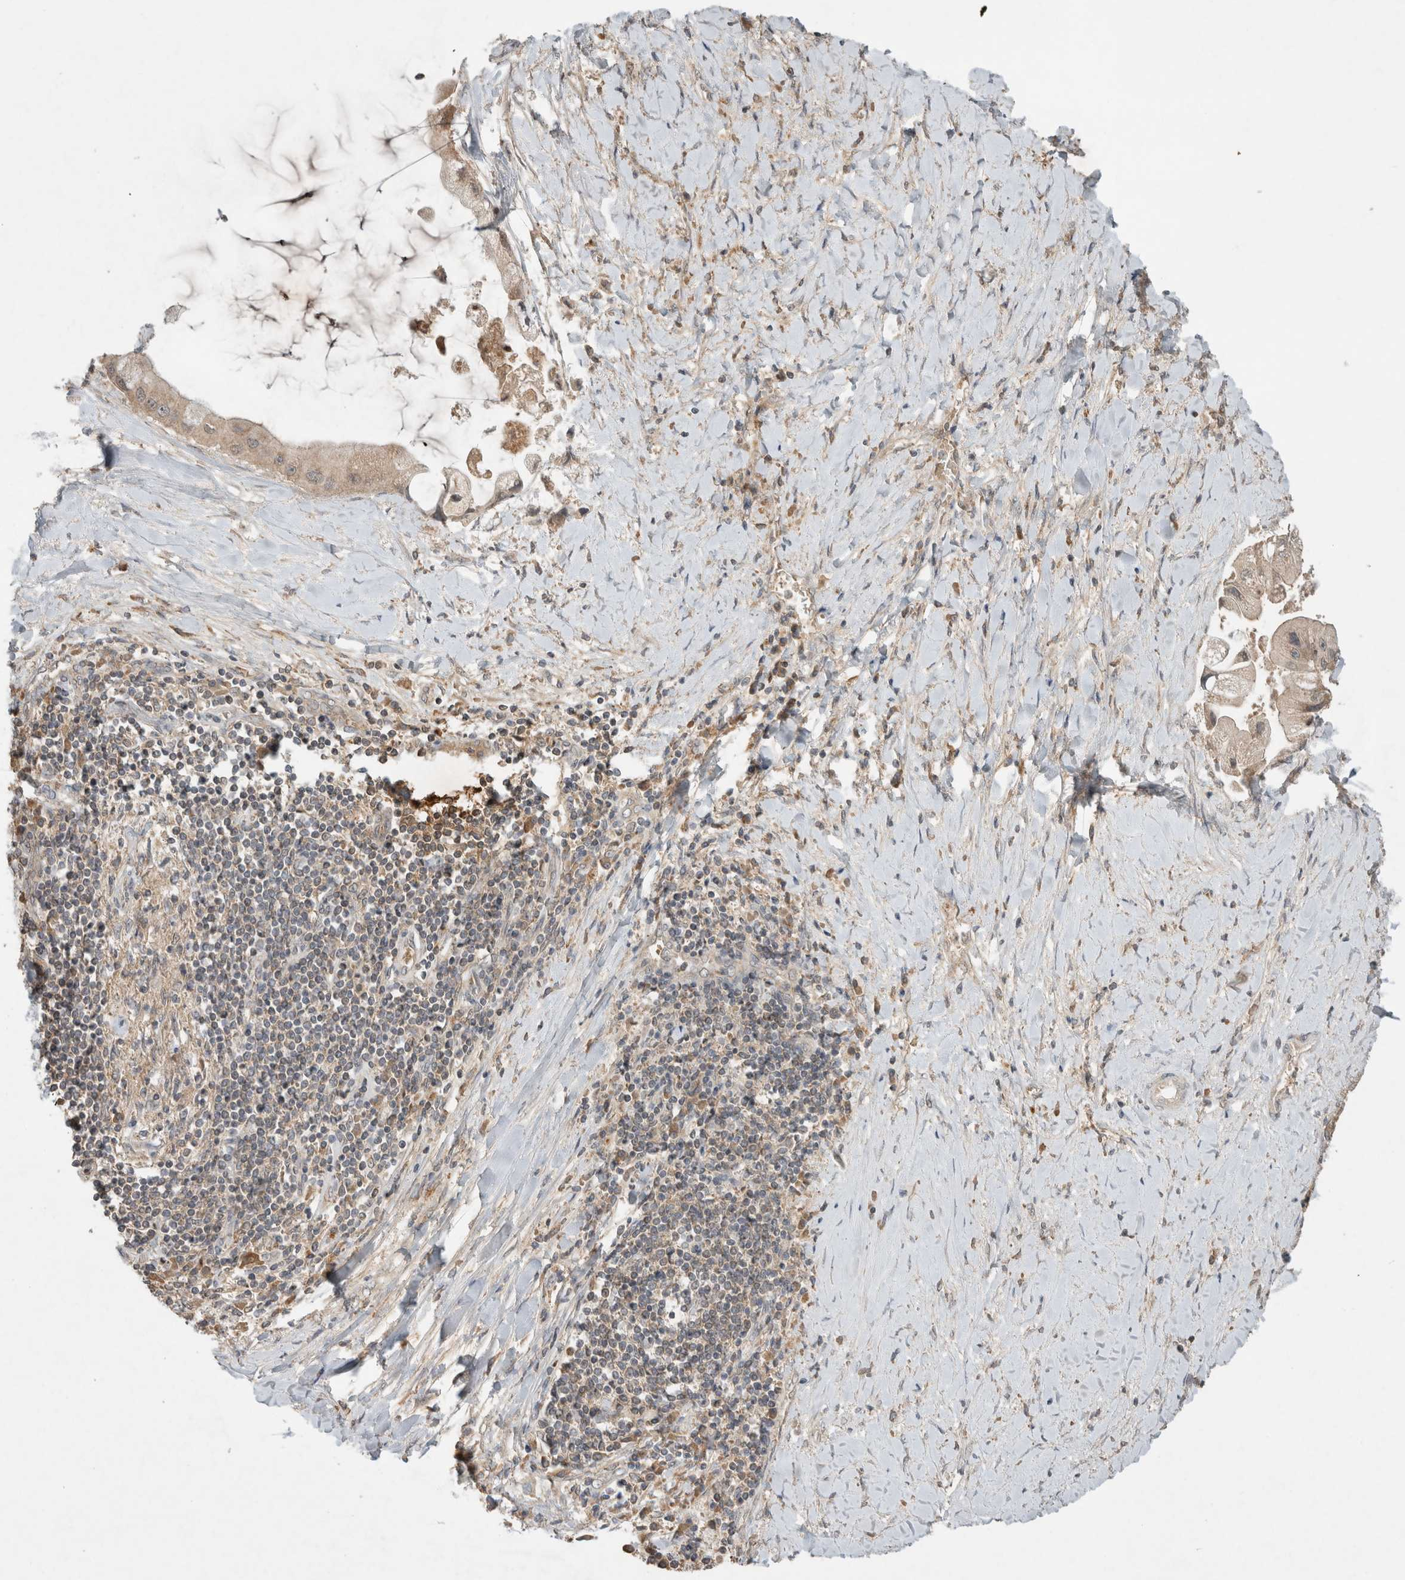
{"staining": {"intensity": "weak", "quantity": ">75%", "location": "cytoplasmic/membranous"}, "tissue": "liver cancer", "cell_type": "Tumor cells", "image_type": "cancer", "snomed": [{"axis": "morphology", "description": "Cholangiocarcinoma"}, {"axis": "topography", "description": "Liver"}], "caption": "Liver cholangiocarcinoma stained with a protein marker reveals weak staining in tumor cells.", "gene": "LOXL2", "patient": {"sex": "male", "age": 50}}